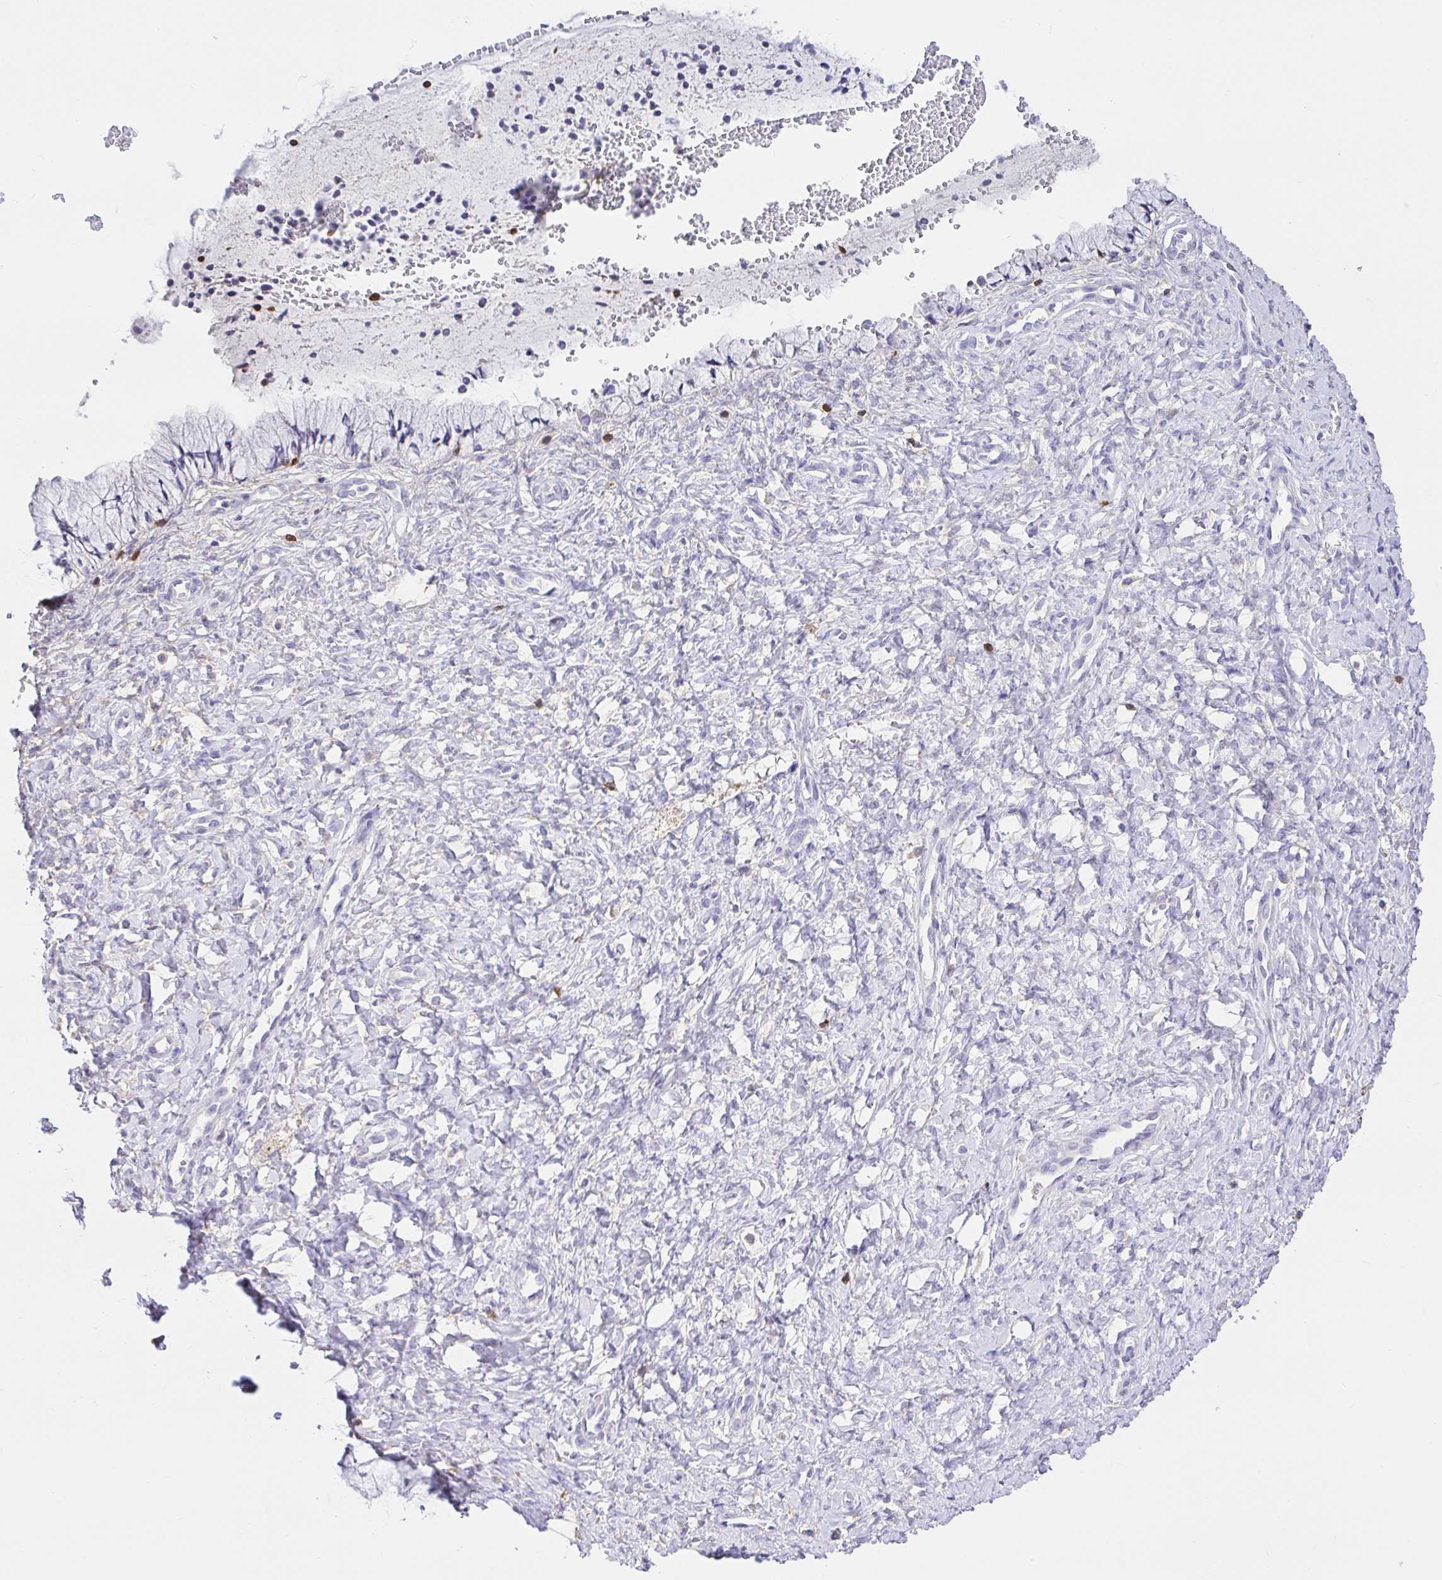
{"staining": {"intensity": "negative", "quantity": "none", "location": "none"}, "tissue": "cervix", "cell_type": "Glandular cells", "image_type": "normal", "snomed": [{"axis": "morphology", "description": "Normal tissue, NOS"}, {"axis": "topography", "description": "Cervix"}], "caption": "An IHC photomicrograph of normal cervix is shown. There is no staining in glandular cells of cervix. (Immunohistochemistry (ihc), brightfield microscopy, high magnification).", "gene": "SKAP1", "patient": {"sex": "female", "age": 37}}